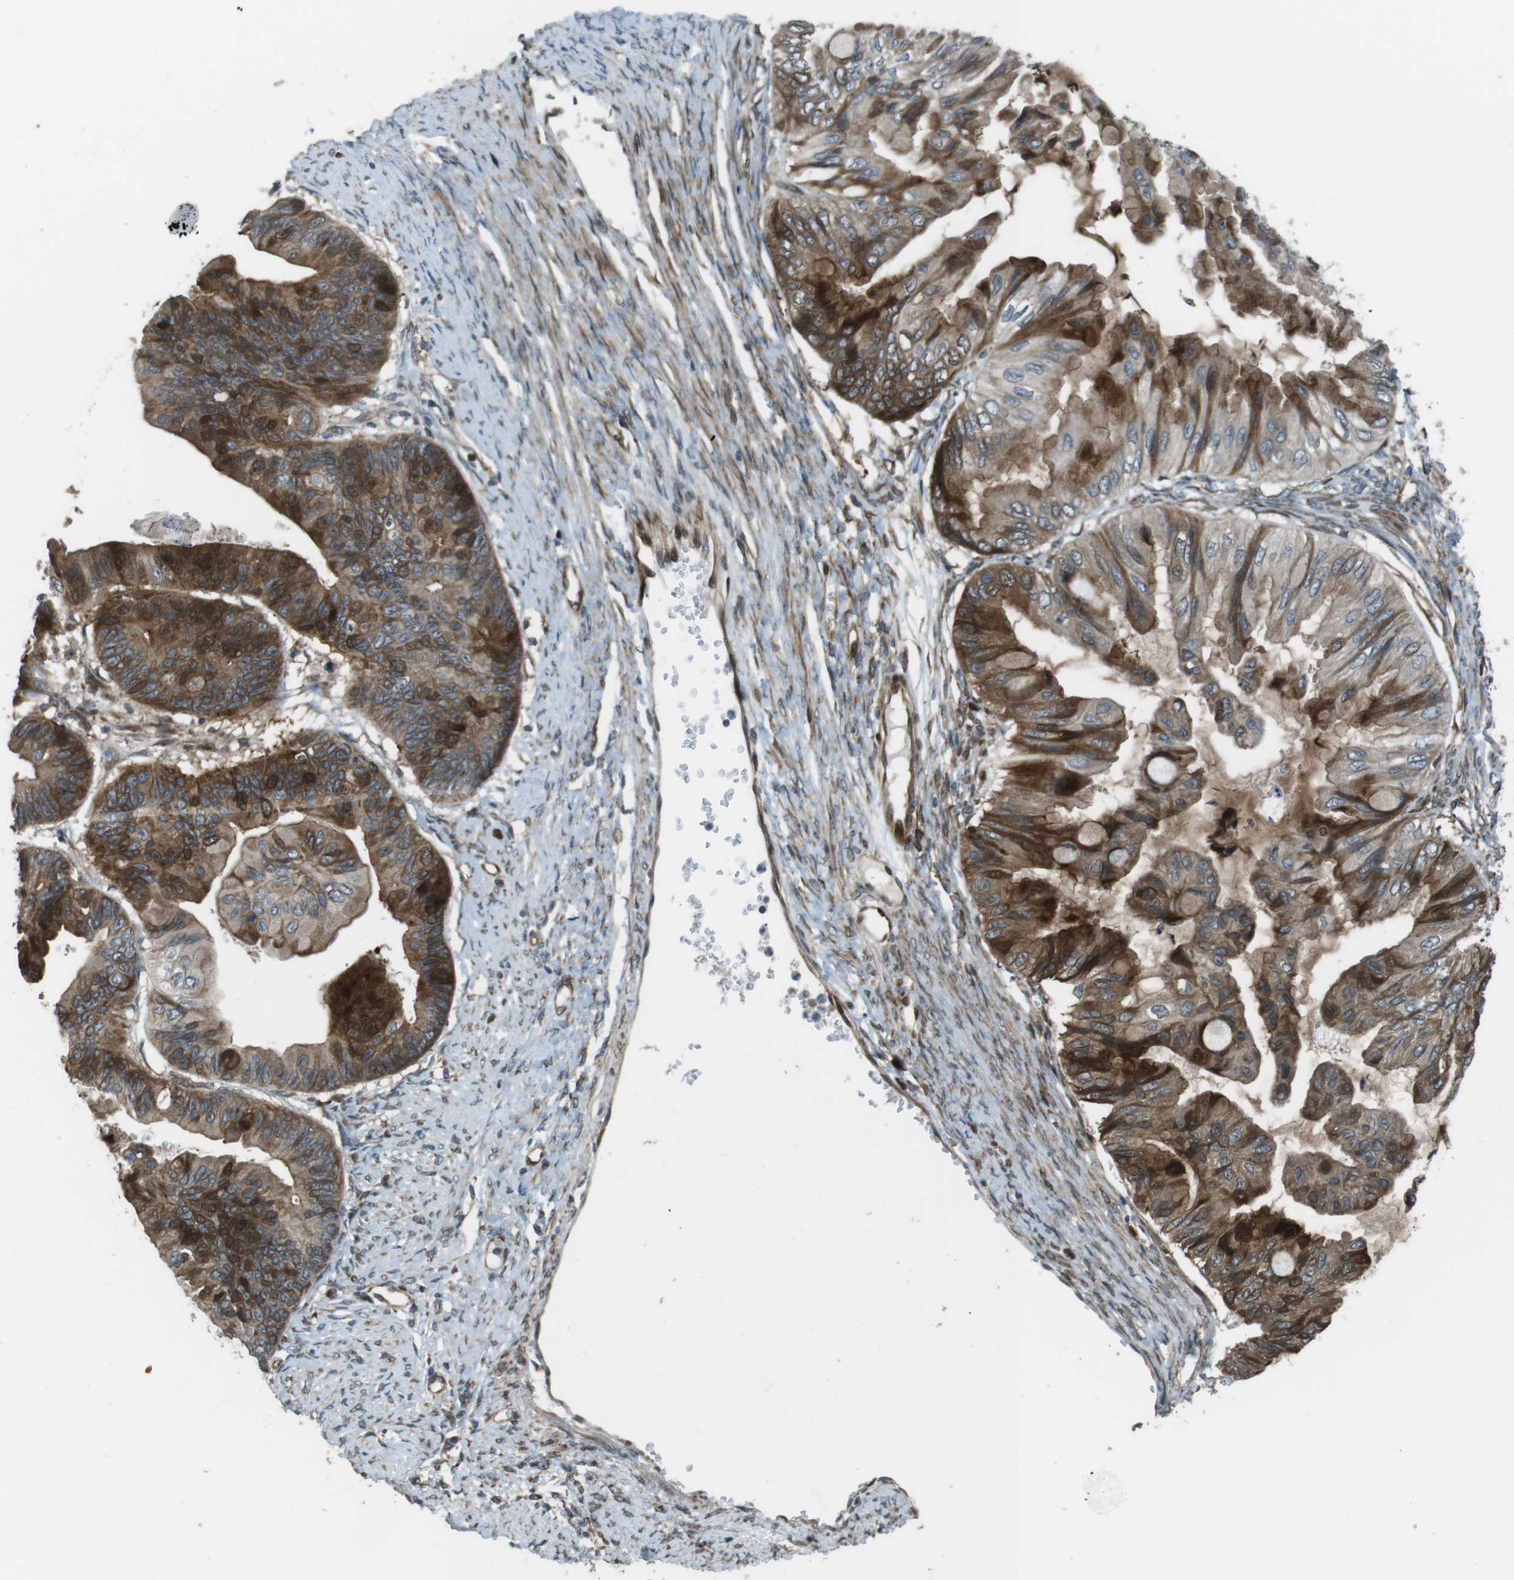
{"staining": {"intensity": "strong", "quantity": "25%-75%", "location": "cytoplasmic/membranous"}, "tissue": "ovarian cancer", "cell_type": "Tumor cells", "image_type": "cancer", "snomed": [{"axis": "morphology", "description": "Cystadenocarcinoma, mucinous, NOS"}, {"axis": "topography", "description": "Ovary"}], "caption": "High-power microscopy captured an IHC micrograph of ovarian cancer, revealing strong cytoplasmic/membranous staining in about 25%-75% of tumor cells. The protein of interest is shown in brown color, while the nuclei are stained blue.", "gene": "ZNF330", "patient": {"sex": "female", "age": 61}}